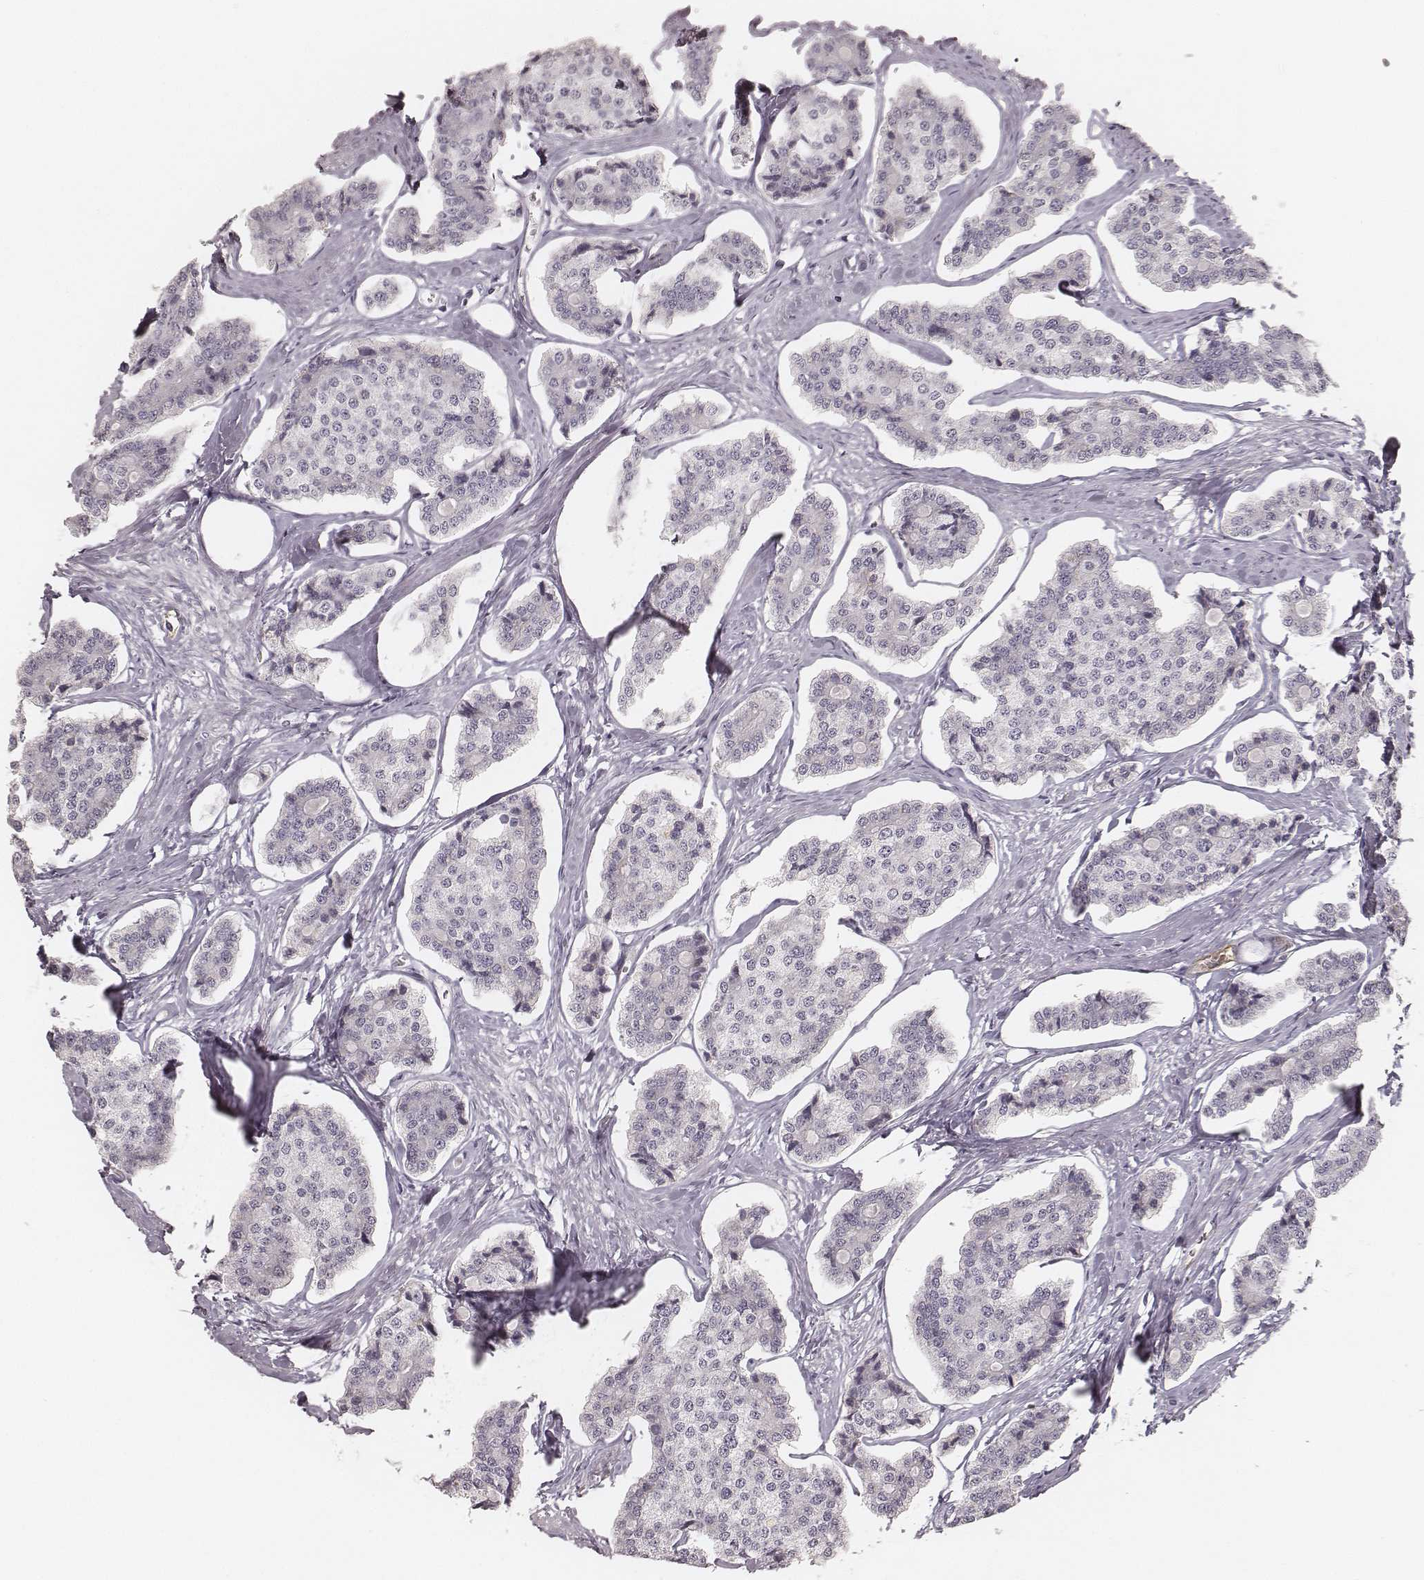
{"staining": {"intensity": "negative", "quantity": "none", "location": "none"}, "tissue": "carcinoid", "cell_type": "Tumor cells", "image_type": "cancer", "snomed": [{"axis": "morphology", "description": "Carcinoid, malignant, NOS"}, {"axis": "topography", "description": "Small intestine"}], "caption": "DAB (3,3'-diaminobenzidine) immunohistochemical staining of human carcinoid (malignant) shows no significant positivity in tumor cells.", "gene": "MADCAM1", "patient": {"sex": "female", "age": 65}}